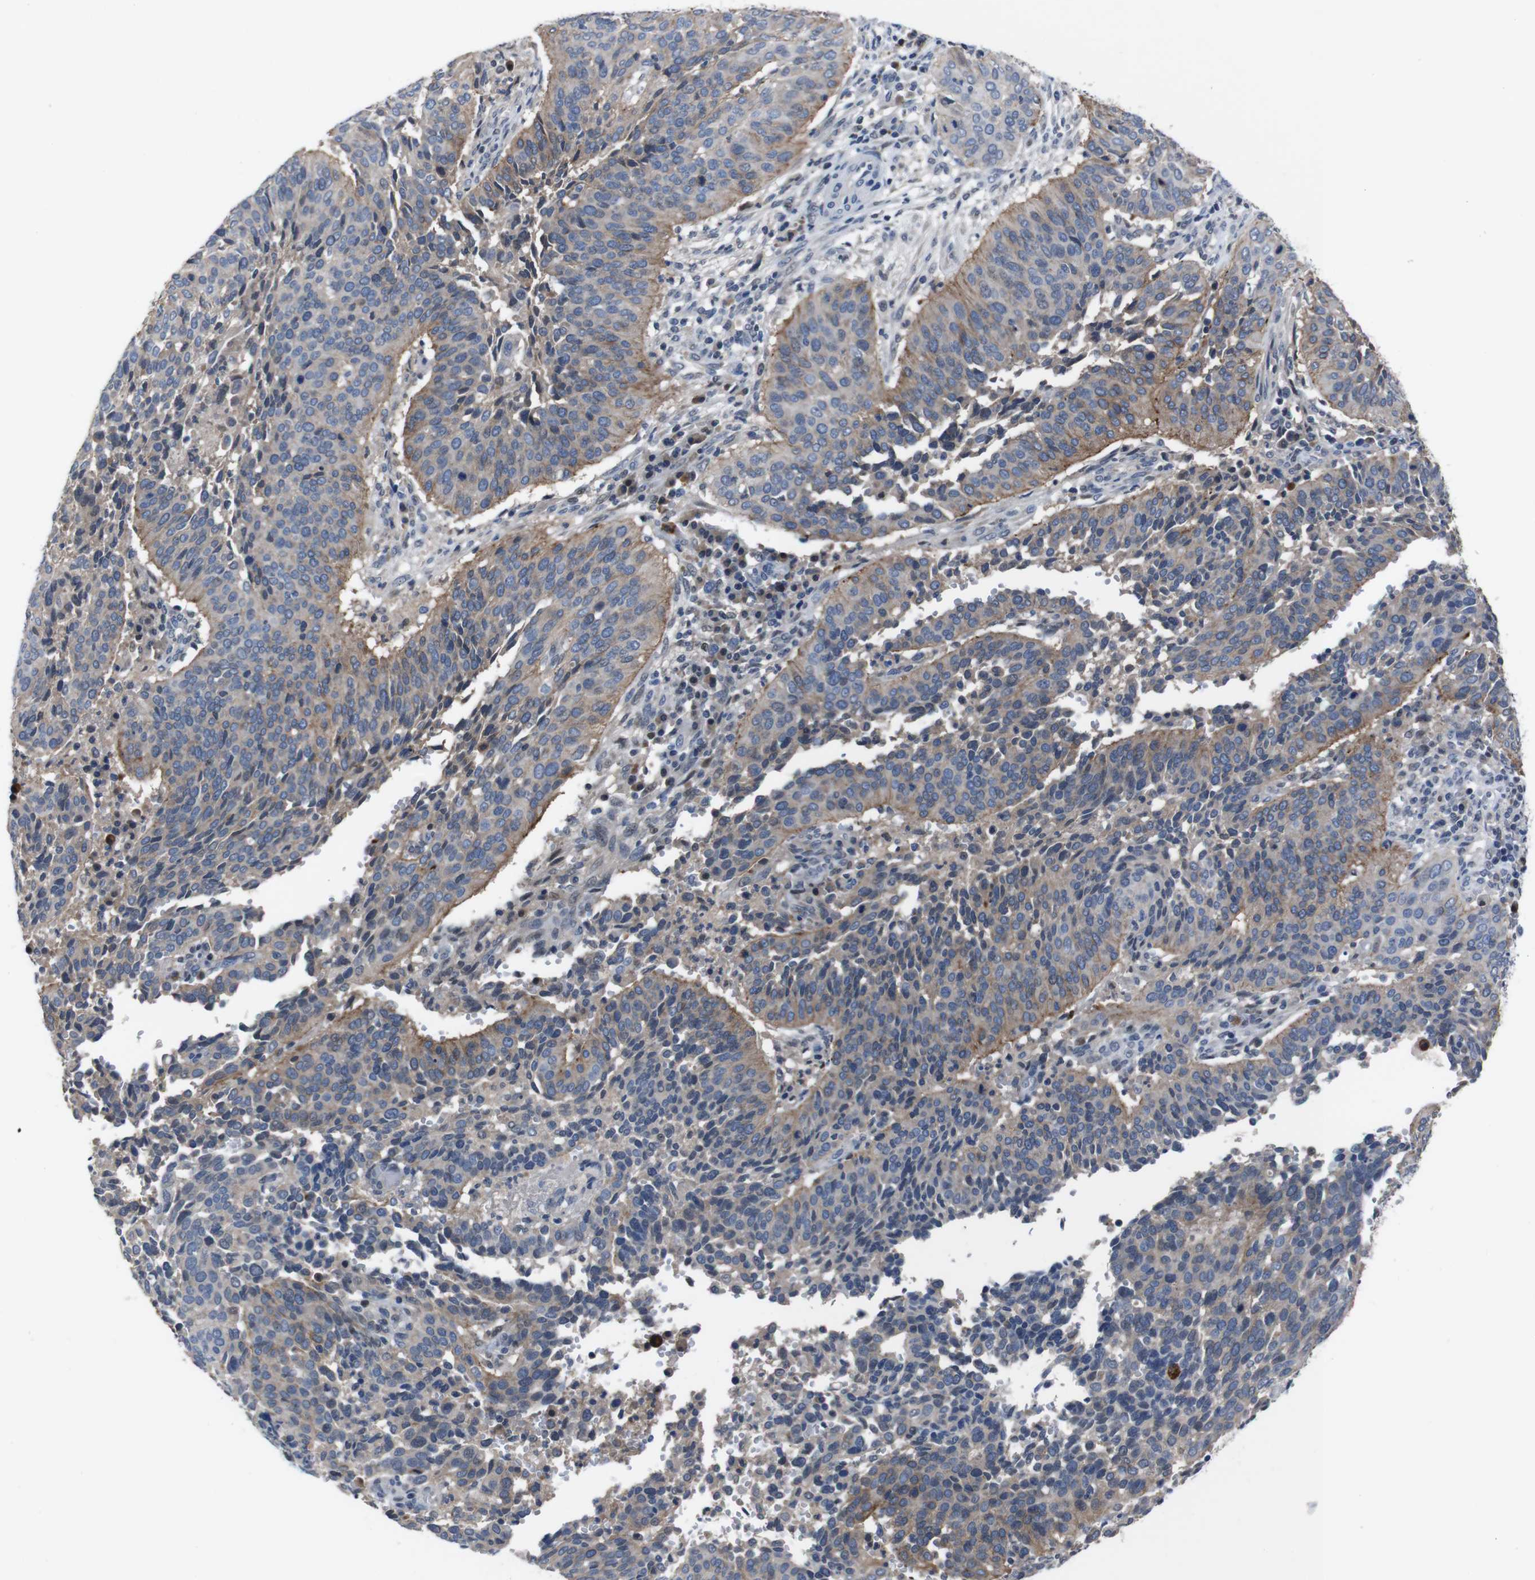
{"staining": {"intensity": "moderate", "quantity": ">75%", "location": "cytoplasmic/membranous"}, "tissue": "cervical cancer", "cell_type": "Tumor cells", "image_type": "cancer", "snomed": [{"axis": "morphology", "description": "Normal tissue, NOS"}, {"axis": "morphology", "description": "Squamous cell carcinoma, NOS"}, {"axis": "topography", "description": "Cervix"}], "caption": "Cervical cancer stained with DAB (3,3'-diaminobenzidine) immunohistochemistry (IHC) reveals medium levels of moderate cytoplasmic/membranous staining in about >75% of tumor cells.", "gene": "SEMA4B", "patient": {"sex": "female", "age": 39}}